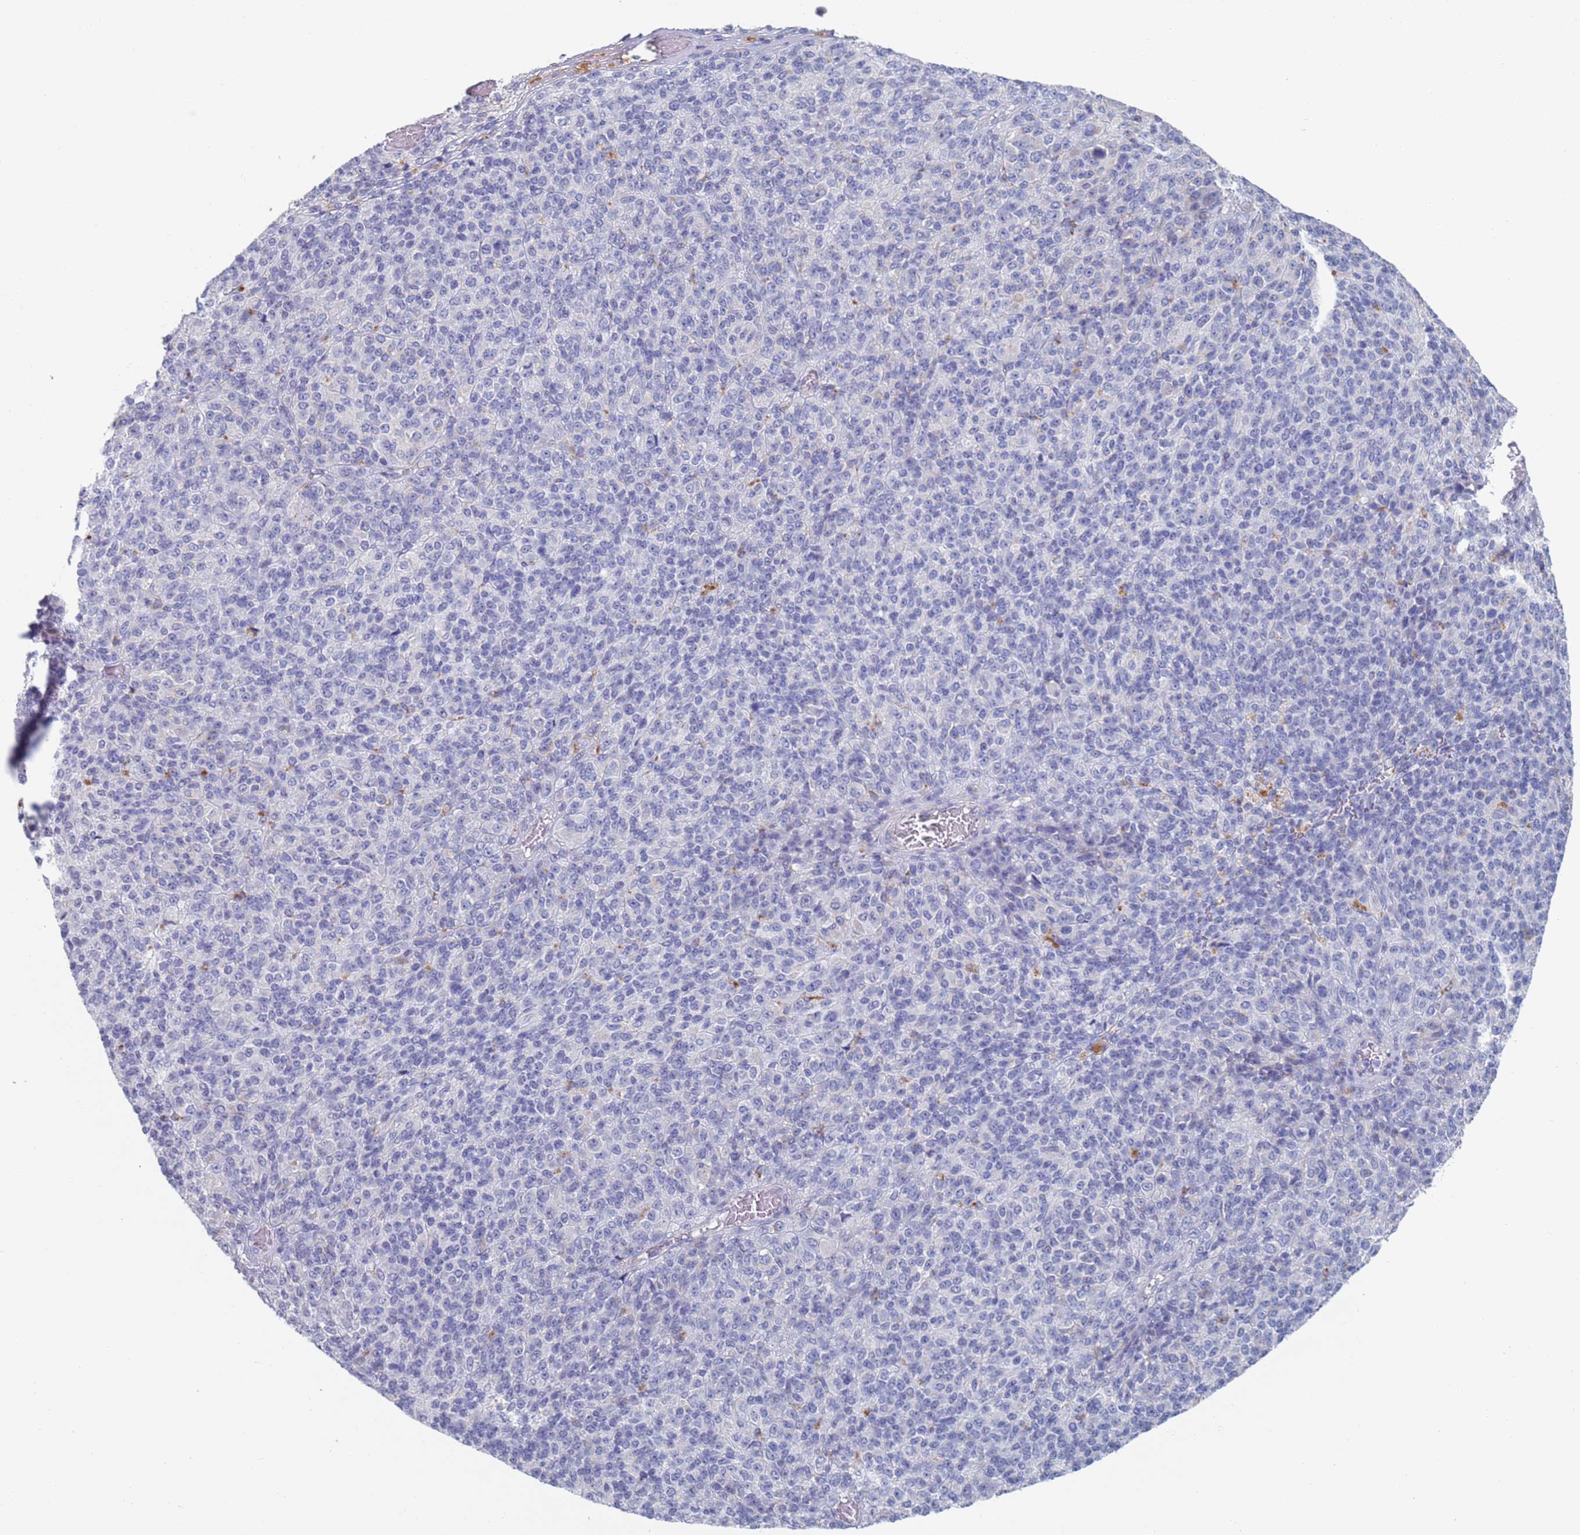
{"staining": {"intensity": "negative", "quantity": "none", "location": "none"}, "tissue": "melanoma", "cell_type": "Tumor cells", "image_type": "cancer", "snomed": [{"axis": "morphology", "description": "Malignant melanoma, Metastatic site"}, {"axis": "topography", "description": "Brain"}], "caption": "There is no significant expression in tumor cells of malignant melanoma (metastatic site). (Brightfield microscopy of DAB IHC at high magnification).", "gene": "FUCA1", "patient": {"sex": "female", "age": 56}}